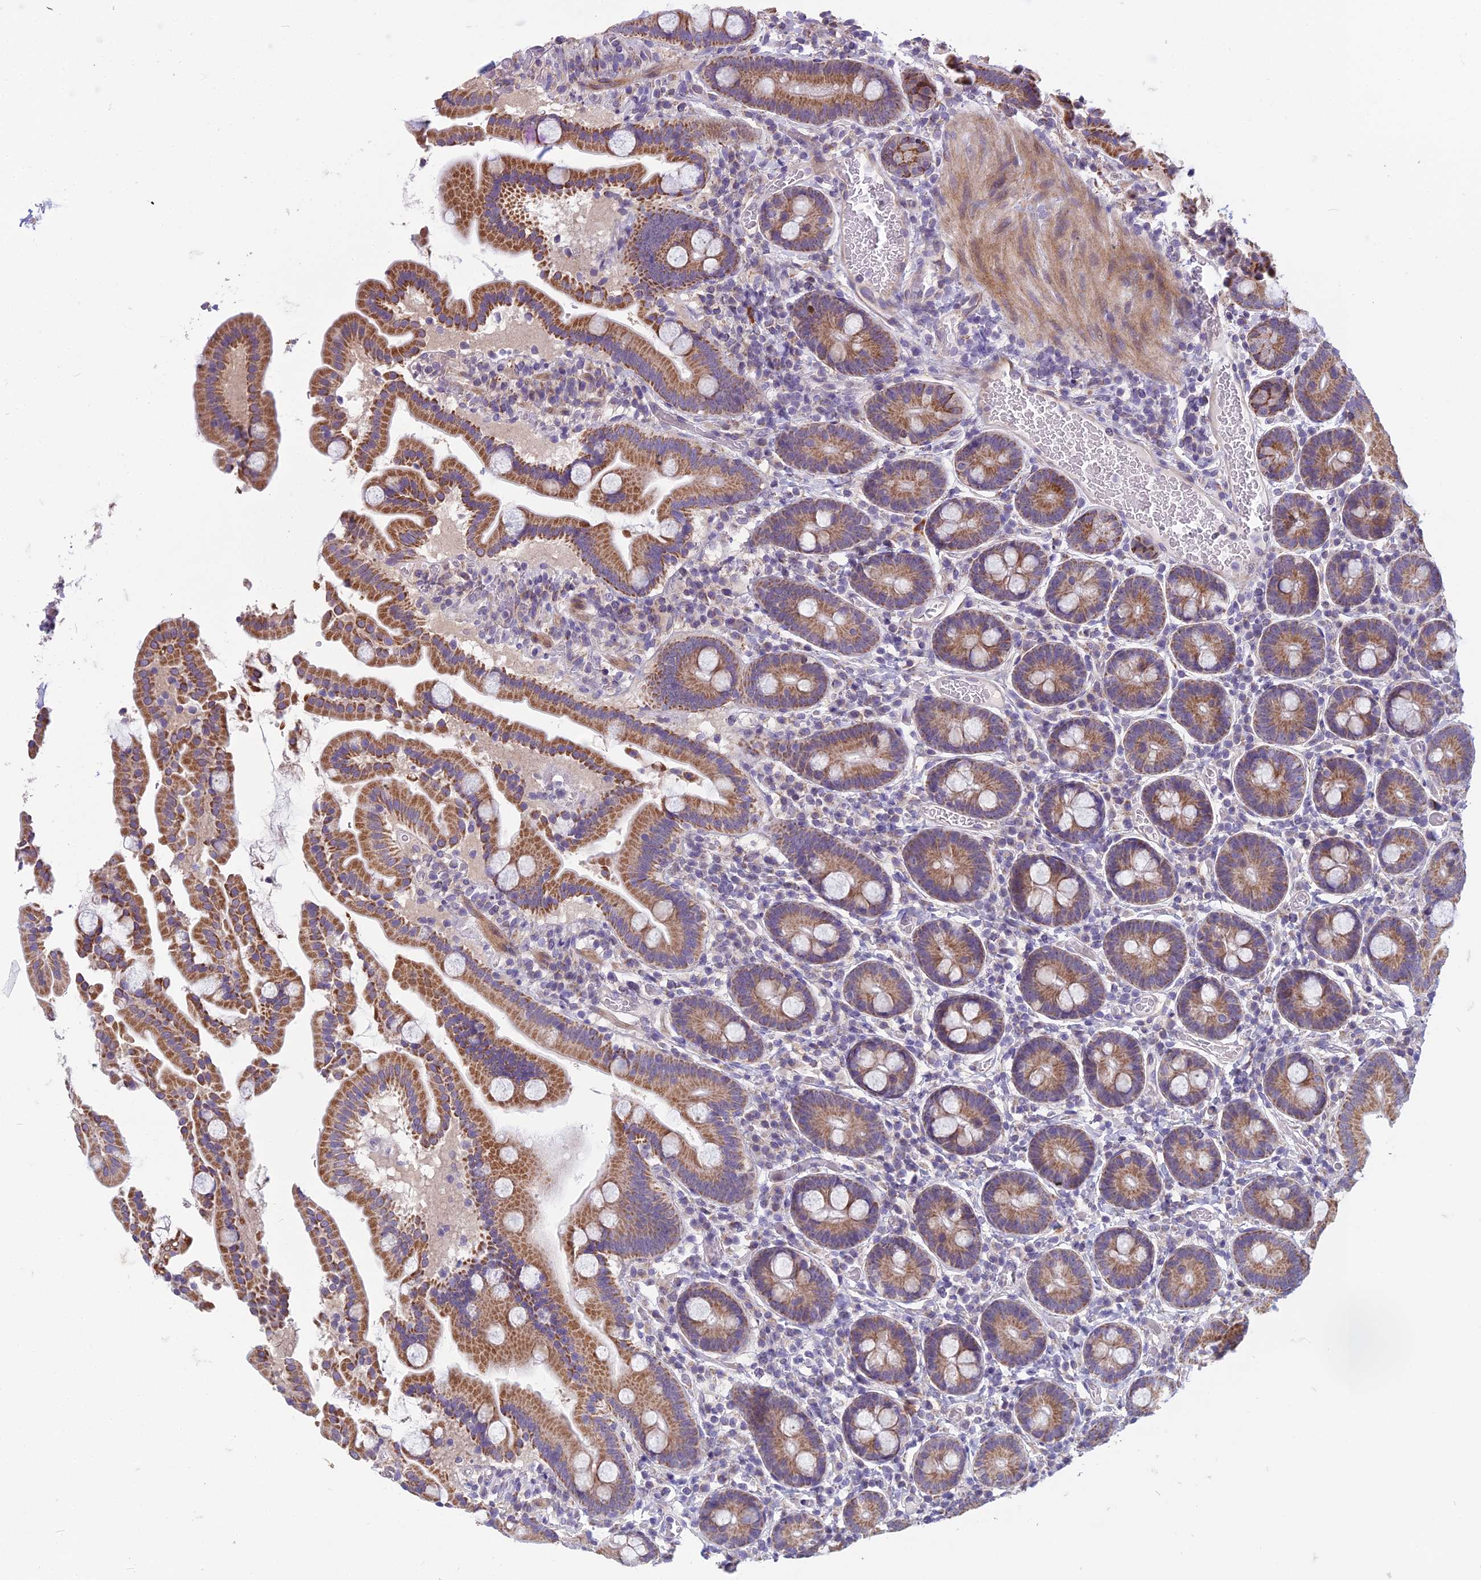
{"staining": {"intensity": "moderate", "quantity": ">75%", "location": "cytoplasmic/membranous"}, "tissue": "duodenum", "cell_type": "Glandular cells", "image_type": "normal", "snomed": [{"axis": "morphology", "description": "Normal tissue, NOS"}, {"axis": "topography", "description": "Duodenum"}], "caption": "Duodenum stained with immunohistochemistry reveals moderate cytoplasmic/membranous expression in approximately >75% of glandular cells. Ihc stains the protein in brown and the nuclei are stained blue.", "gene": "DUS2", "patient": {"sex": "male", "age": 55}}